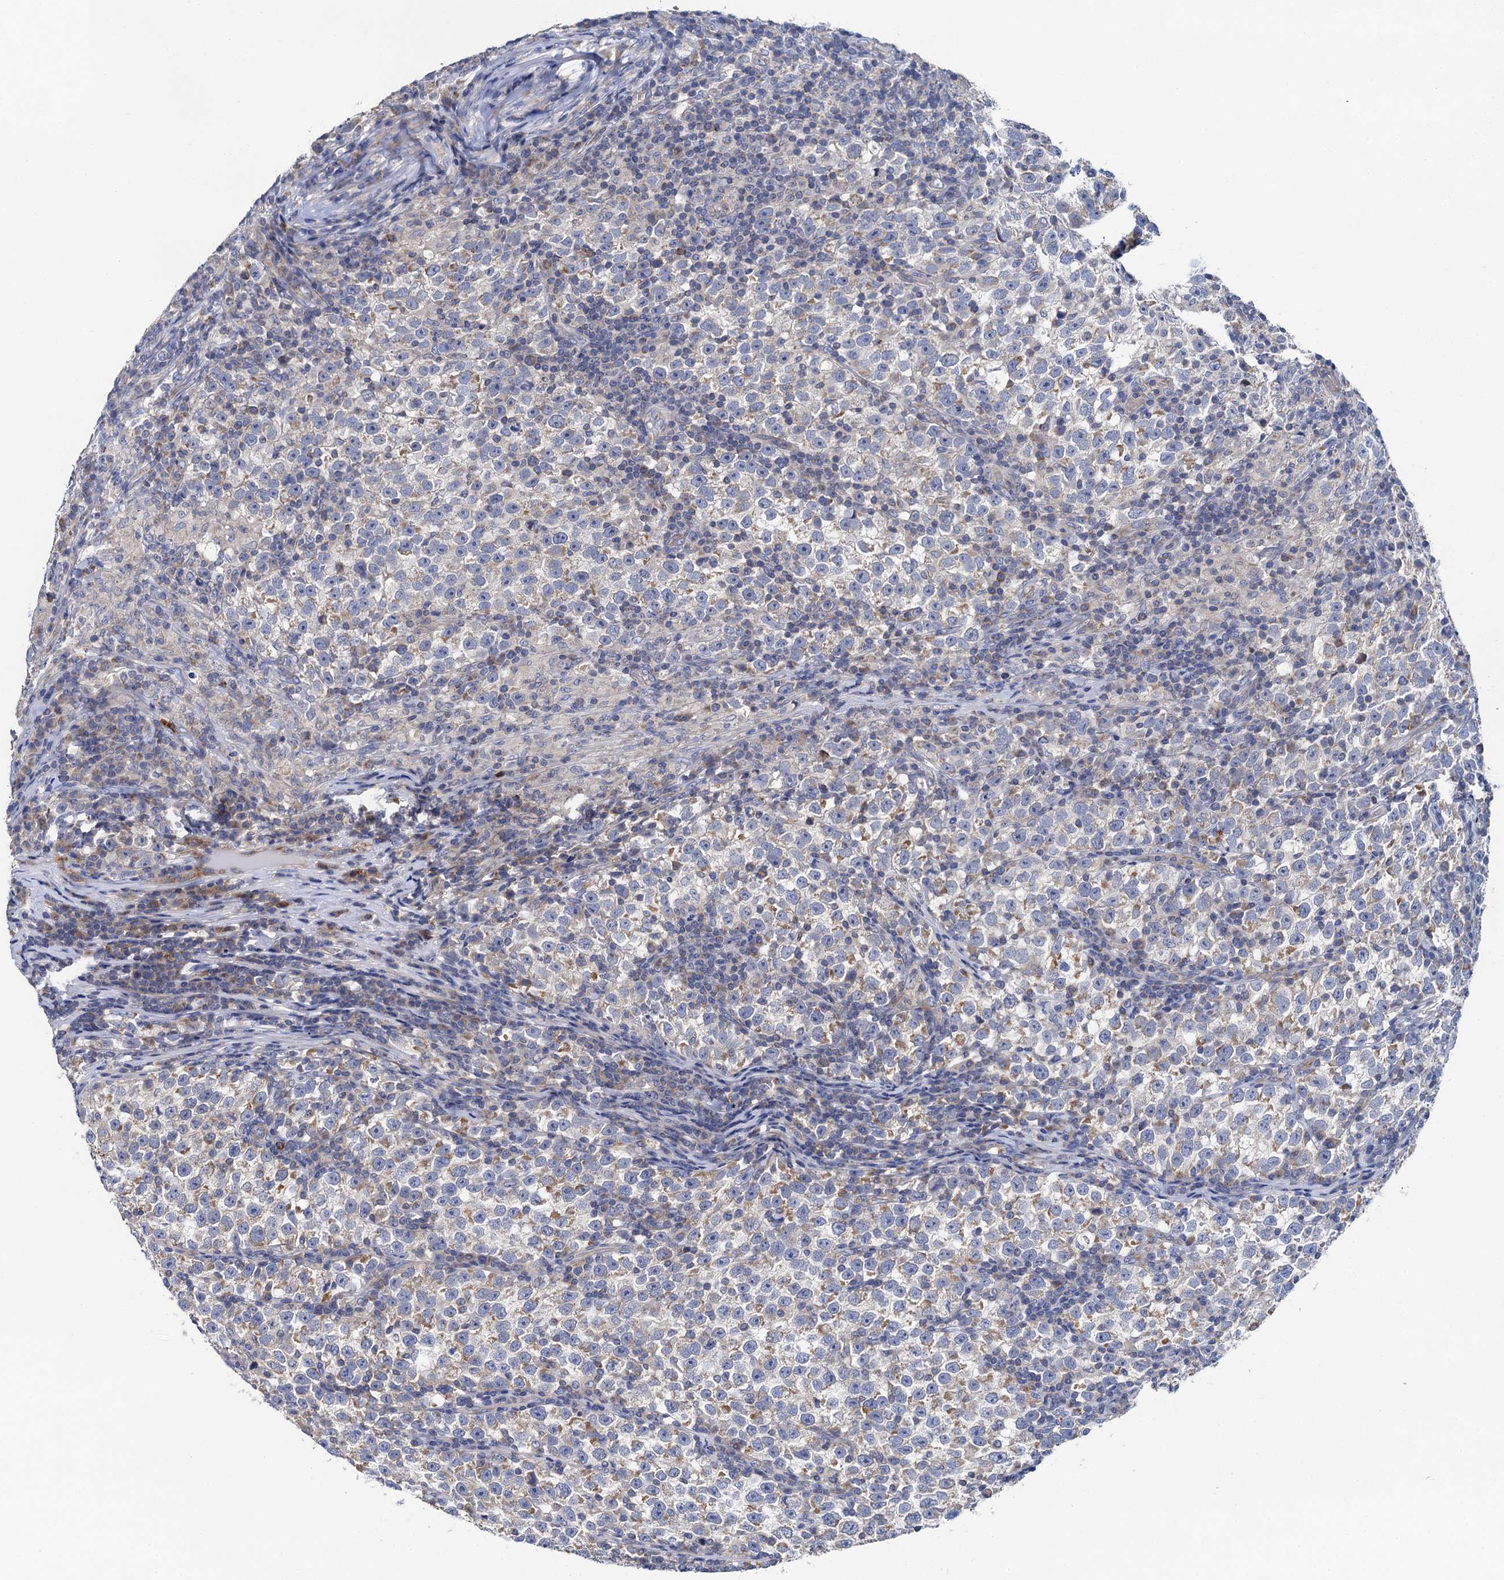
{"staining": {"intensity": "weak", "quantity": "<25%", "location": "cytoplasmic/membranous"}, "tissue": "testis cancer", "cell_type": "Tumor cells", "image_type": "cancer", "snomed": [{"axis": "morphology", "description": "Normal tissue, NOS"}, {"axis": "morphology", "description": "Seminoma, NOS"}, {"axis": "topography", "description": "Testis"}], "caption": "This is an immunohistochemistry (IHC) image of seminoma (testis). There is no expression in tumor cells.", "gene": "MRPL48", "patient": {"sex": "male", "age": 43}}